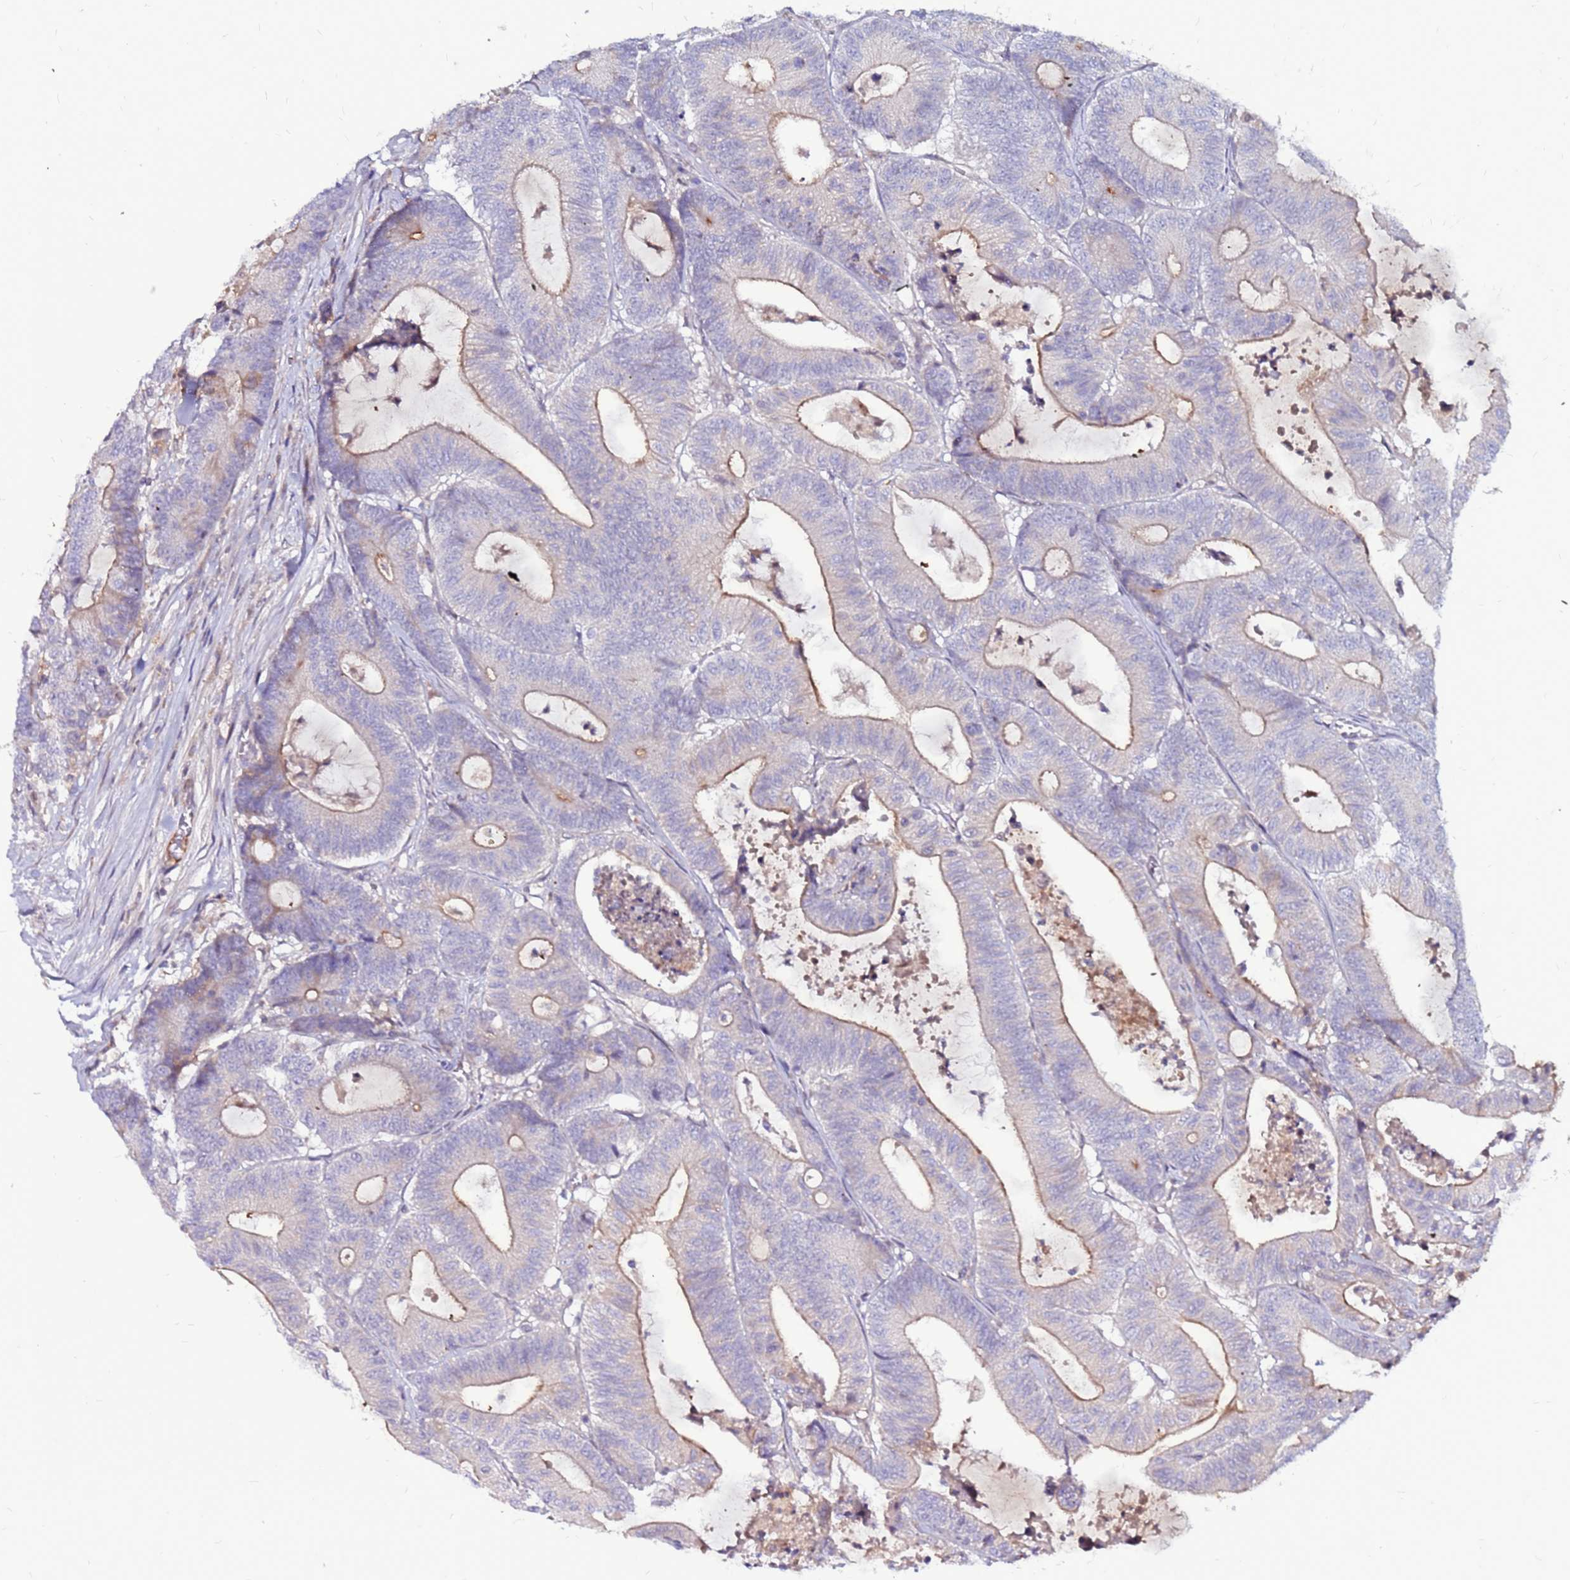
{"staining": {"intensity": "weak", "quantity": "<25%", "location": "cytoplasmic/membranous"}, "tissue": "colorectal cancer", "cell_type": "Tumor cells", "image_type": "cancer", "snomed": [{"axis": "morphology", "description": "Adenocarcinoma, NOS"}, {"axis": "topography", "description": "Colon"}], "caption": "Immunohistochemical staining of human colorectal cancer (adenocarcinoma) shows no significant expression in tumor cells.", "gene": "CCDC71", "patient": {"sex": "female", "age": 84}}